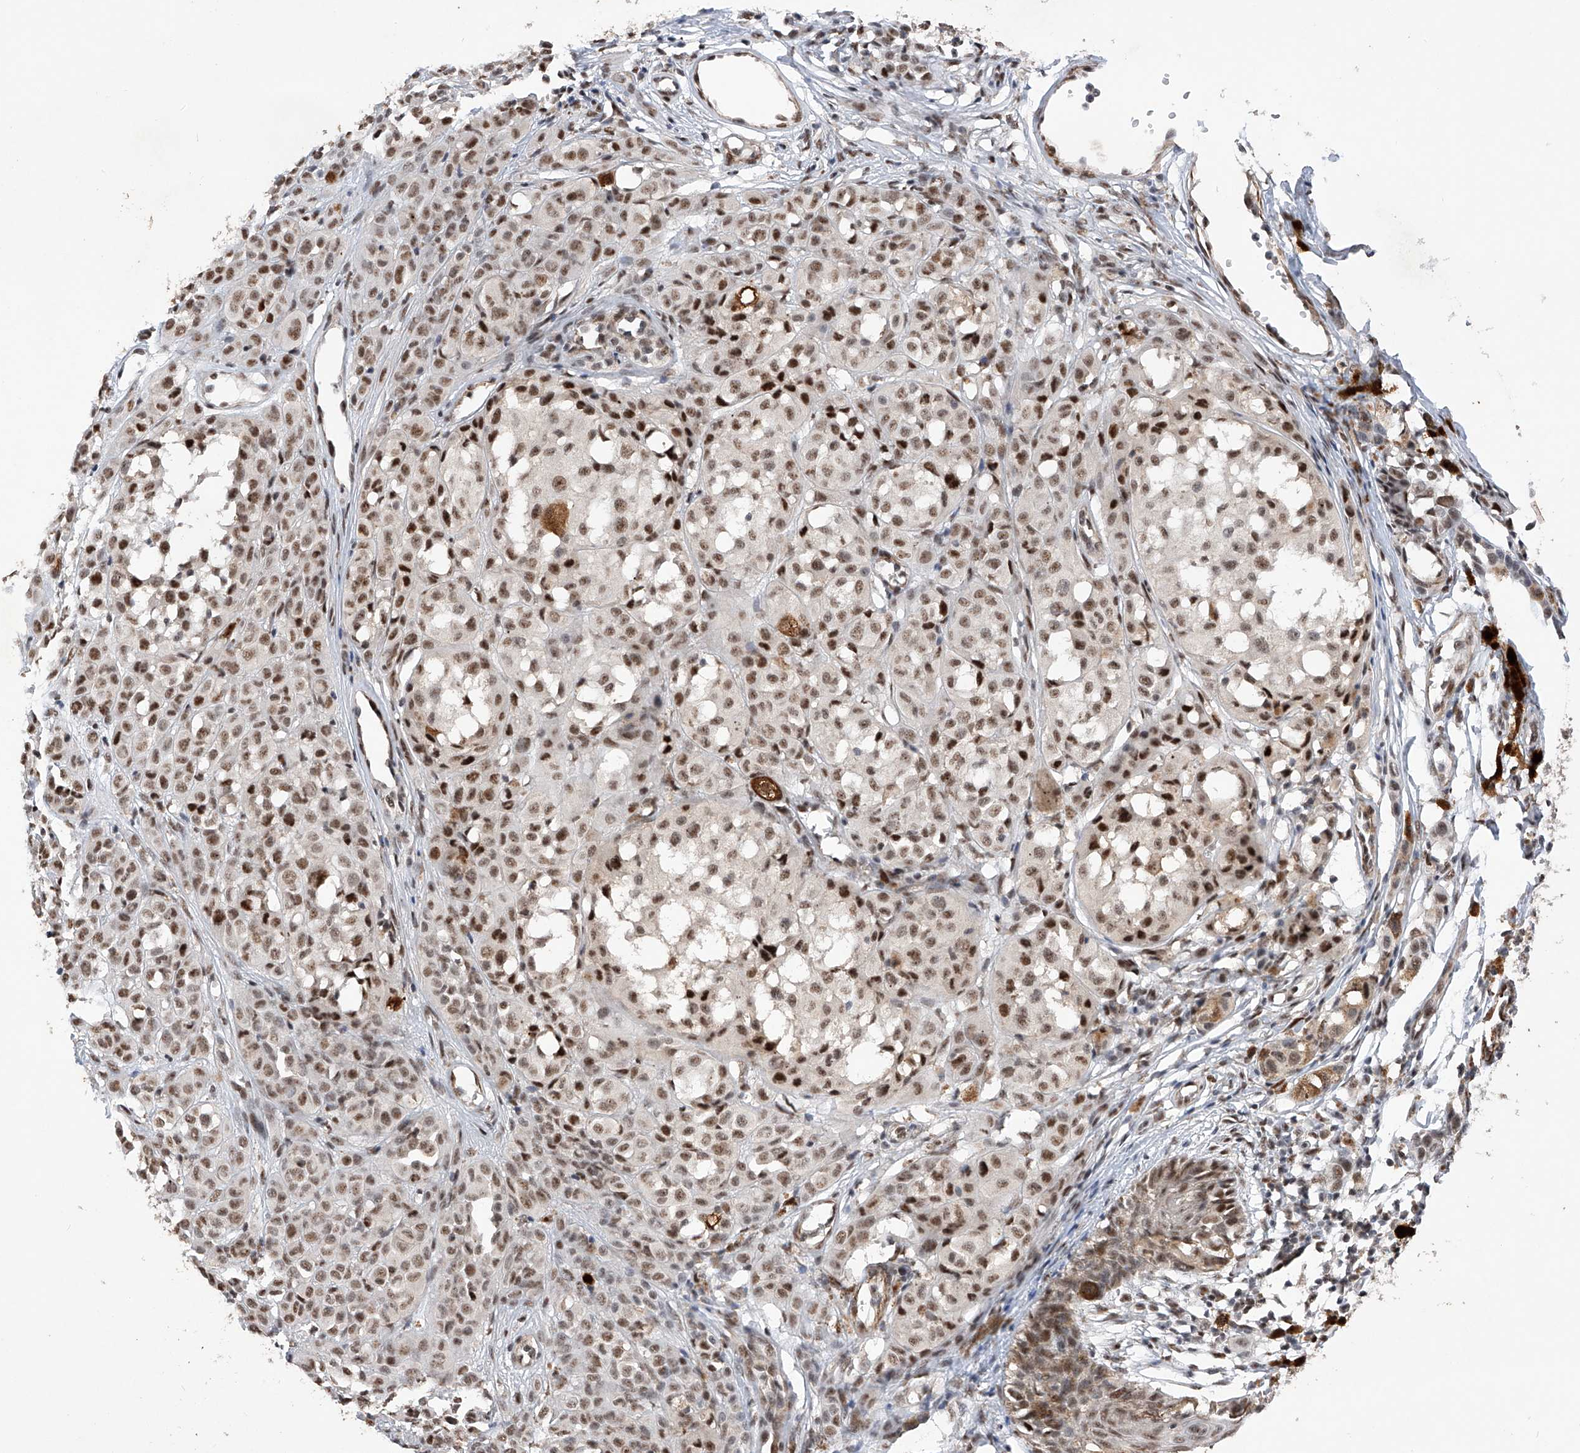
{"staining": {"intensity": "moderate", "quantity": ">75%", "location": "nuclear"}, "tissue": "melanoma", "cell_type": "Tumor cells", "image_type": "cancer", "snomed": [{"axis": "morphology", "description": "Malignant melanoma, NOS"}, {"axis": "topography", "description": "Skin of leg"}], "caption": "This micrograph reveals immunohistochemistry staining of melanoma, with medium moderate nuclear expression in about >75% of tumor cells.", "gene": "NFATC4", "patient": {"sex": "female", "age": 72}}